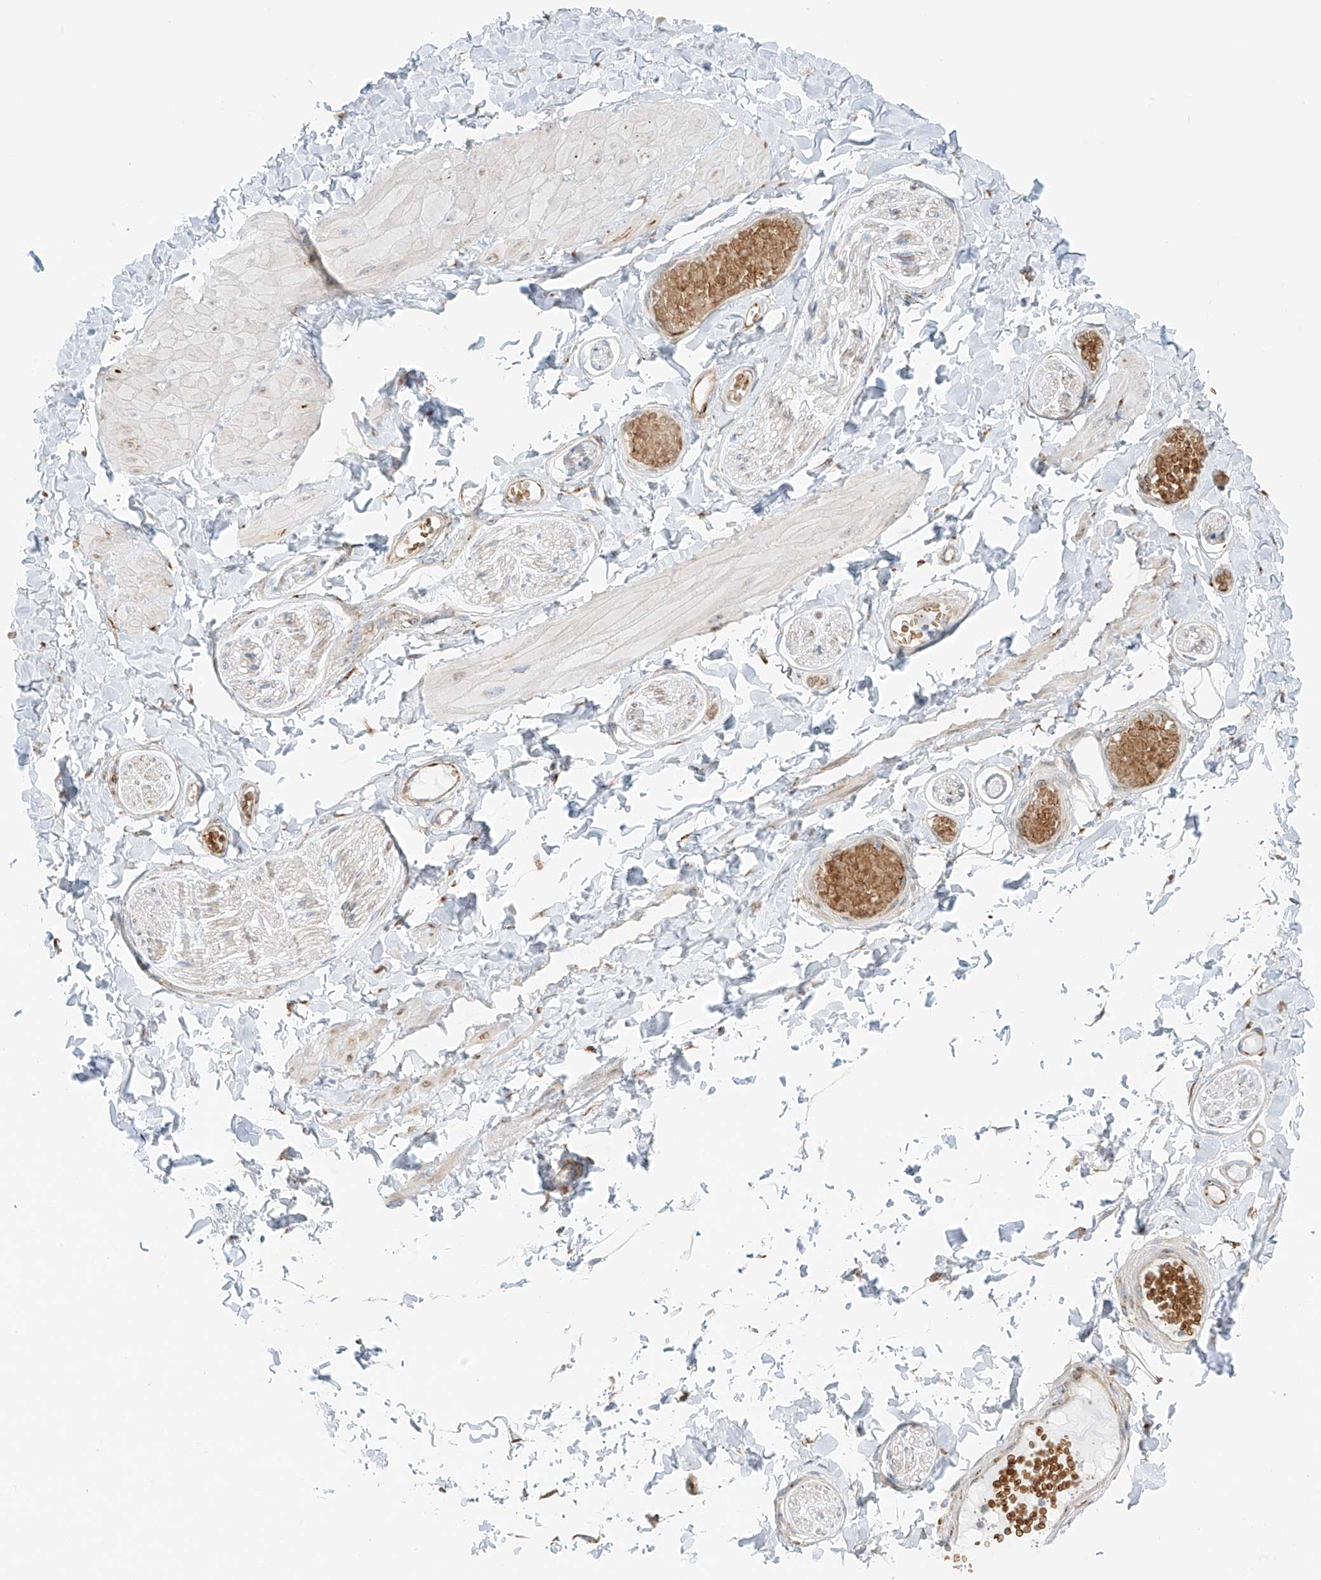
{"staining": {"intensity": "negative", "quantity": "none", "location": "none"}, "tissue": "adipose tissue", "cell_type": "Adipocytes", "image_type": "normal", "snomed": [{"axis": "morphology", "description": "Normal tissue, NOS"}, {"axis": "topography", "description": "Adipose tissue"}, {"axis": "topography", "description": "Vascular tissue"}, {"axis": "topography", "description": "Peripheral nerve tissue"}], "caption": "This is an immunohistochemistry histopathology image of normal human adipose tissue. There is no expression in adipocytes.", "gene": "EIPR1", "patient": {"sex": "male", "age": 25}}